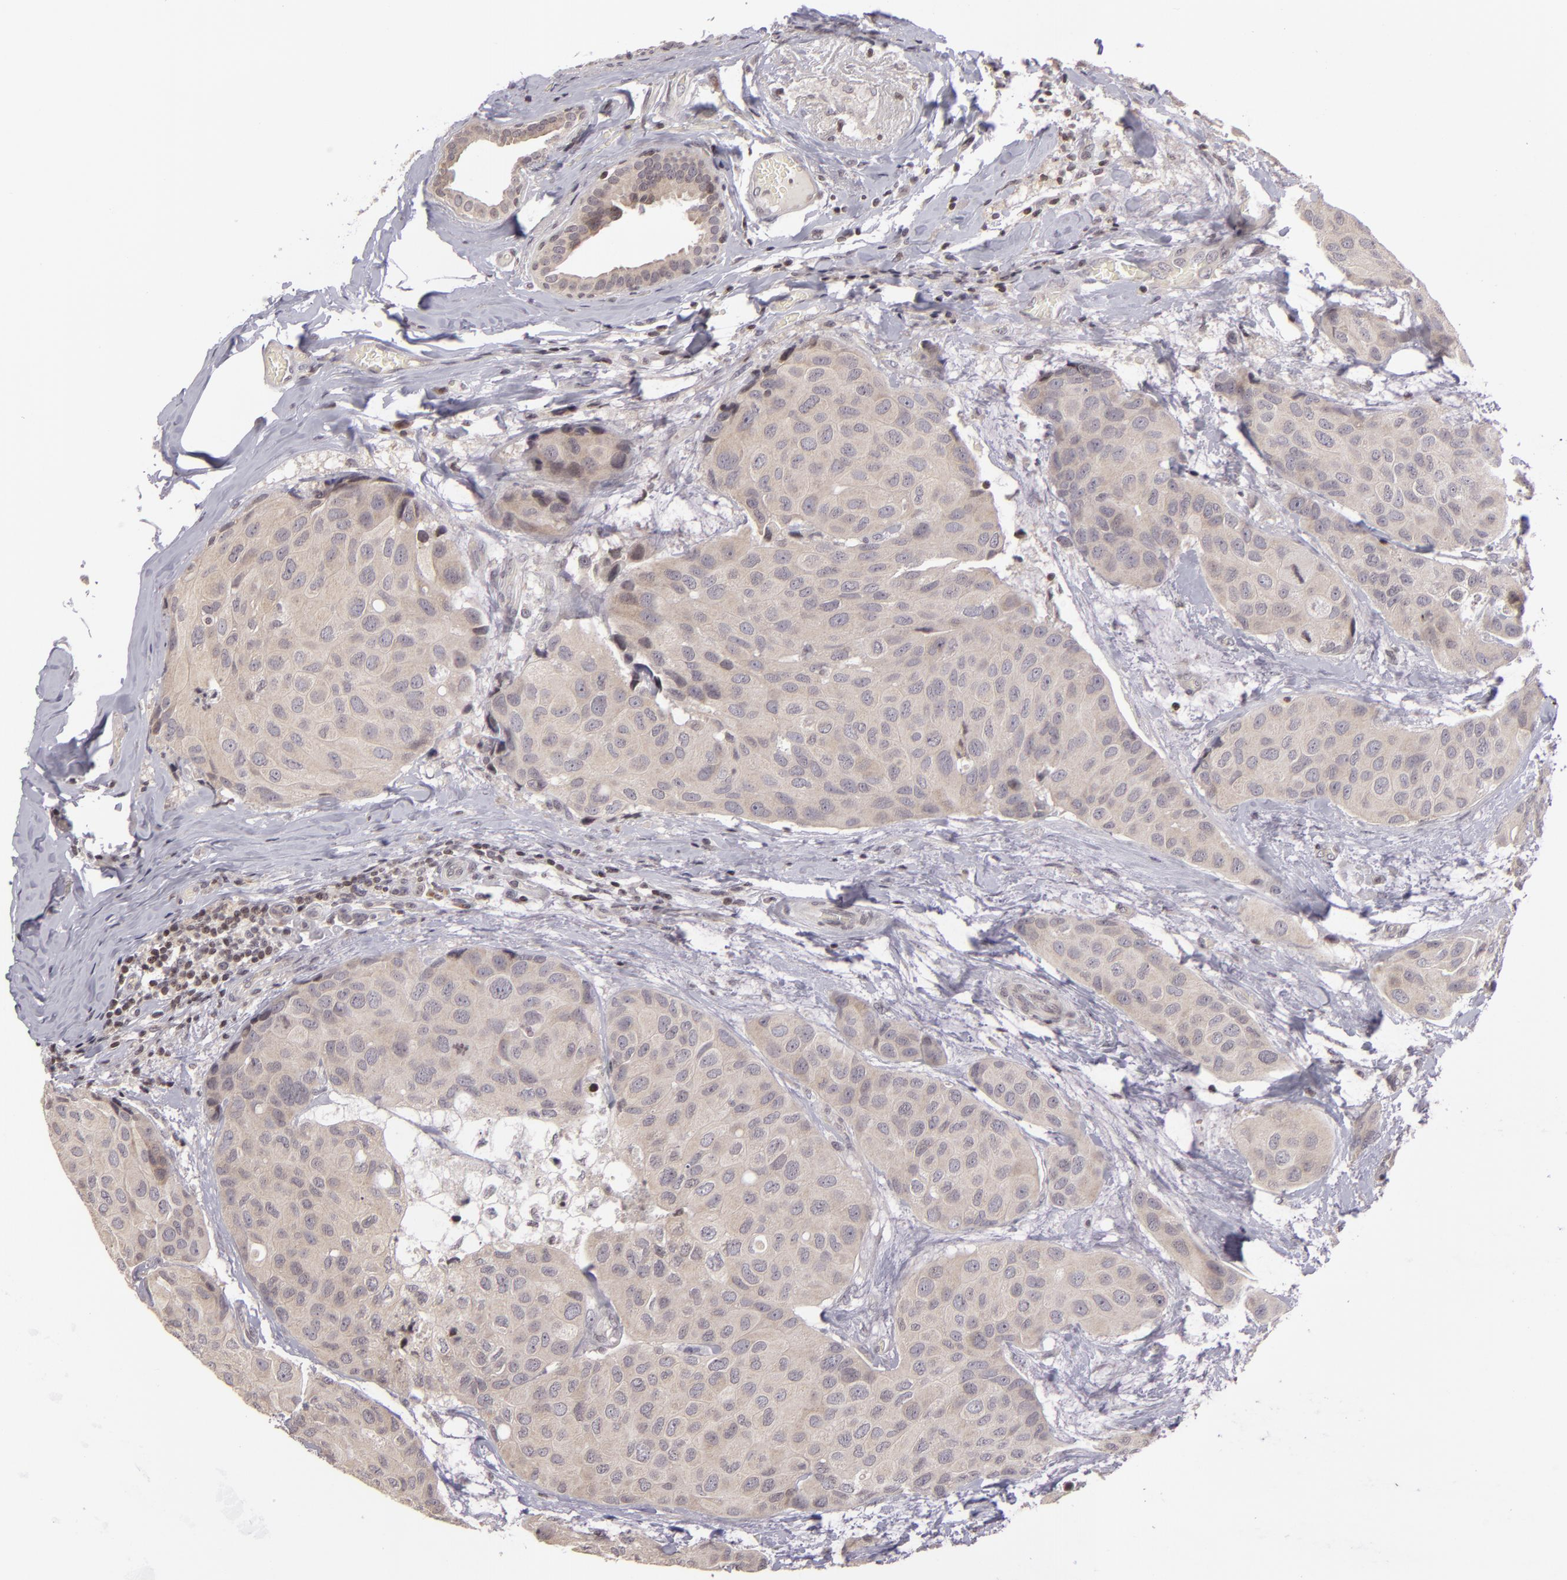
{"staining": {"intensity": "negative", "quantity": "none", "location": "none"}, "tissue": "breast cancer", "cell_type": "Tumor cells", "image_type": "cancer", "snomed": [{"axis": "morphology", "description": "Duct carcinoma"}, {"axis": "topography", "description": "Breast"}], "caption": "This micrograph is of breast cancer stained with IHC to label a protein in brown with the nuclei are counter-stained blue. There is no expression in tumor cells.", "gene": "AKAP6", "patient": {"sex": "female", "age": 68}}